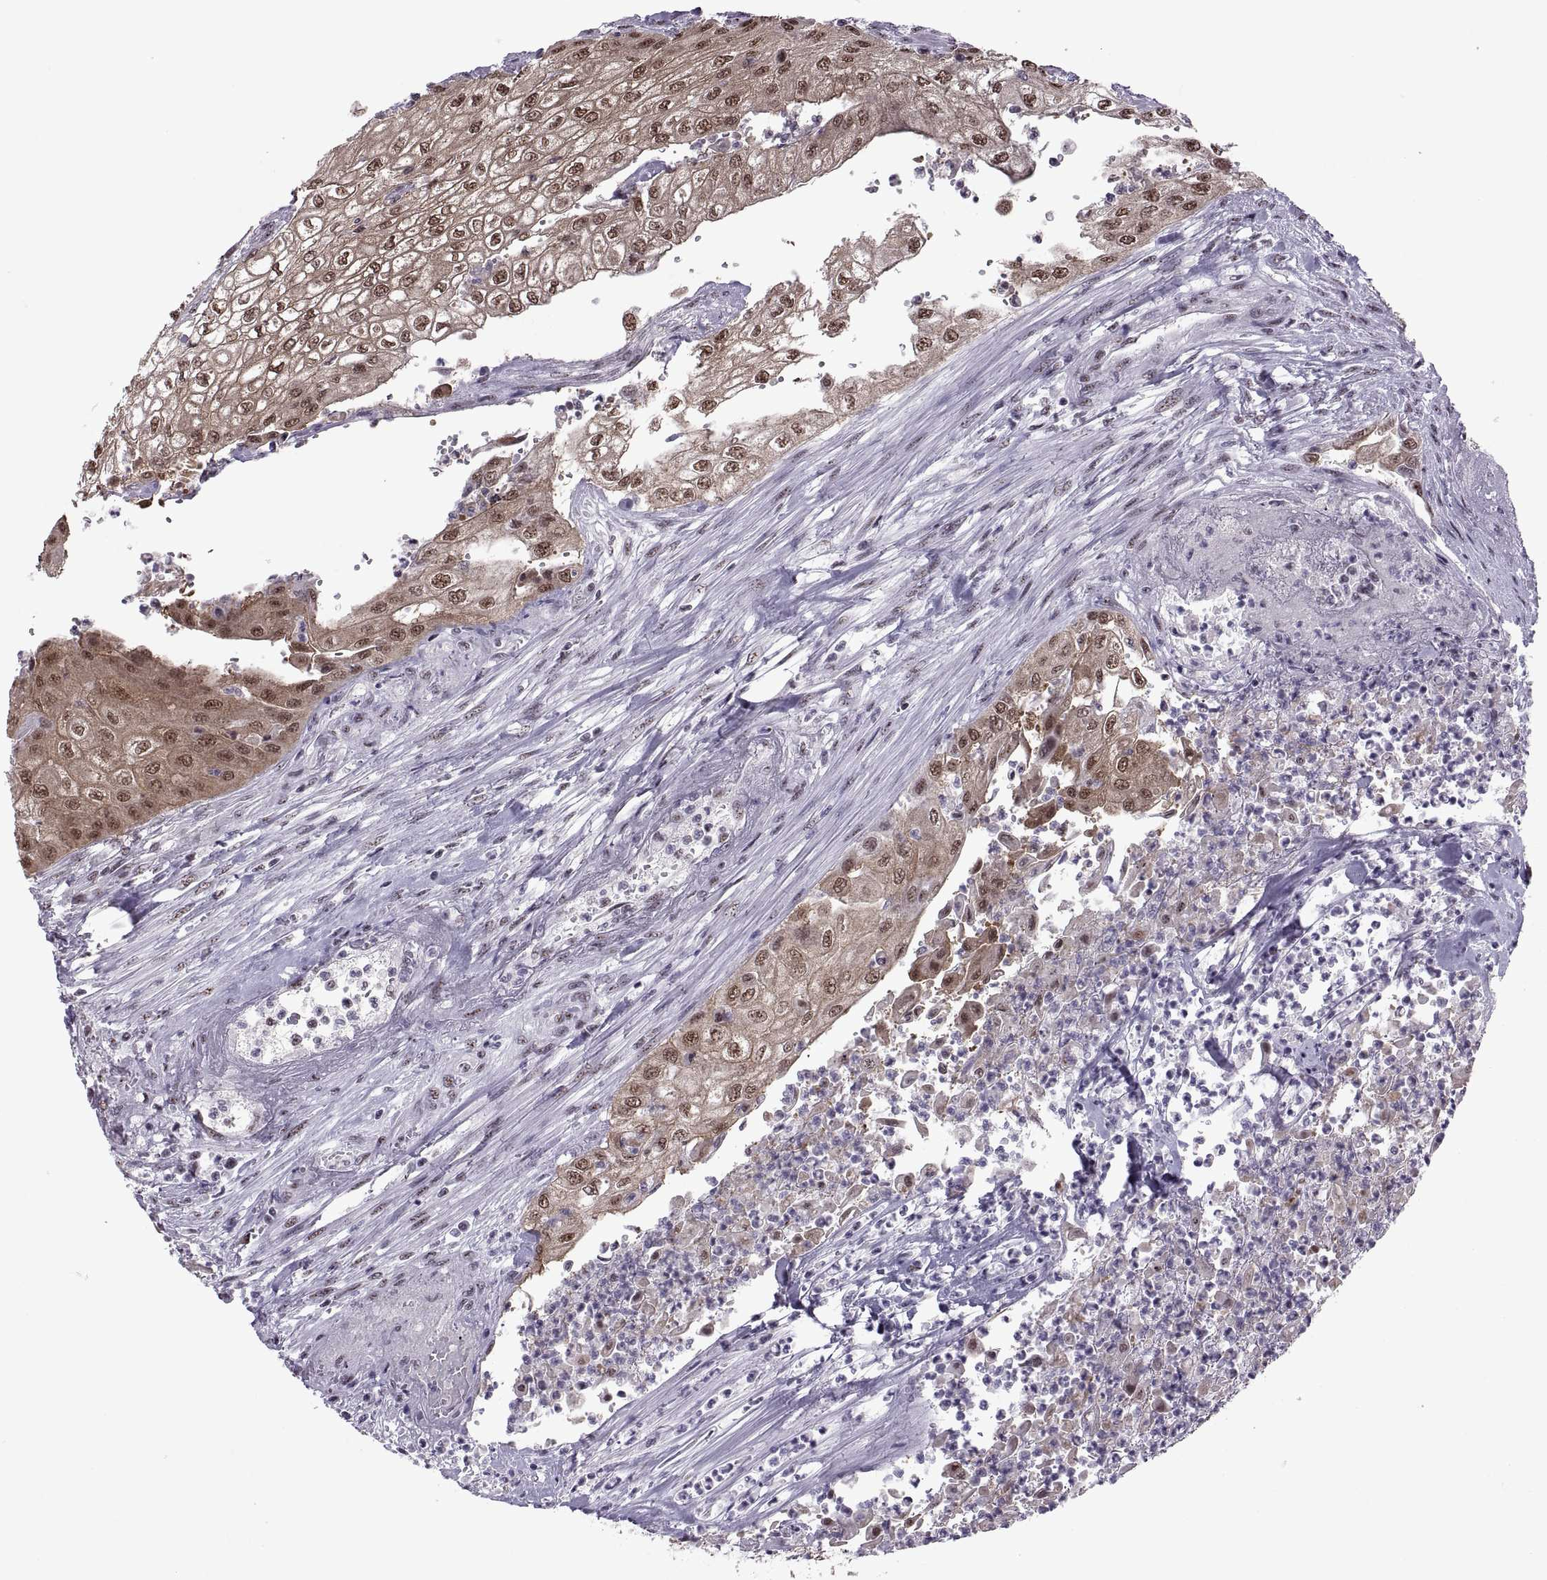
{"staining": {"intensity": "weak", "quantity": ">75%", "location": "cytoplasmic/membranous,nuclear"}, "tissue": "urothelial cancer", "cell_type": "Tumor cells", "image_type": "cancer", "snomed": [{"axis": "morphology", "description": "Urothelial carcinoma, High grade"}, {"axis": "topography", "description": "Urinary bladder"}], "caption": "Immunohistochemical staining of urothelial carcinoma (high-grade) shows low levels of weak cytoplasmic/membranous and nuclear staining in approximately >75% of tumor cells. (DAB IHC with brightfield microscopy, high magnification).", "gene": "MAGEA4", "patient": {"sex": "male", "age": 62}}